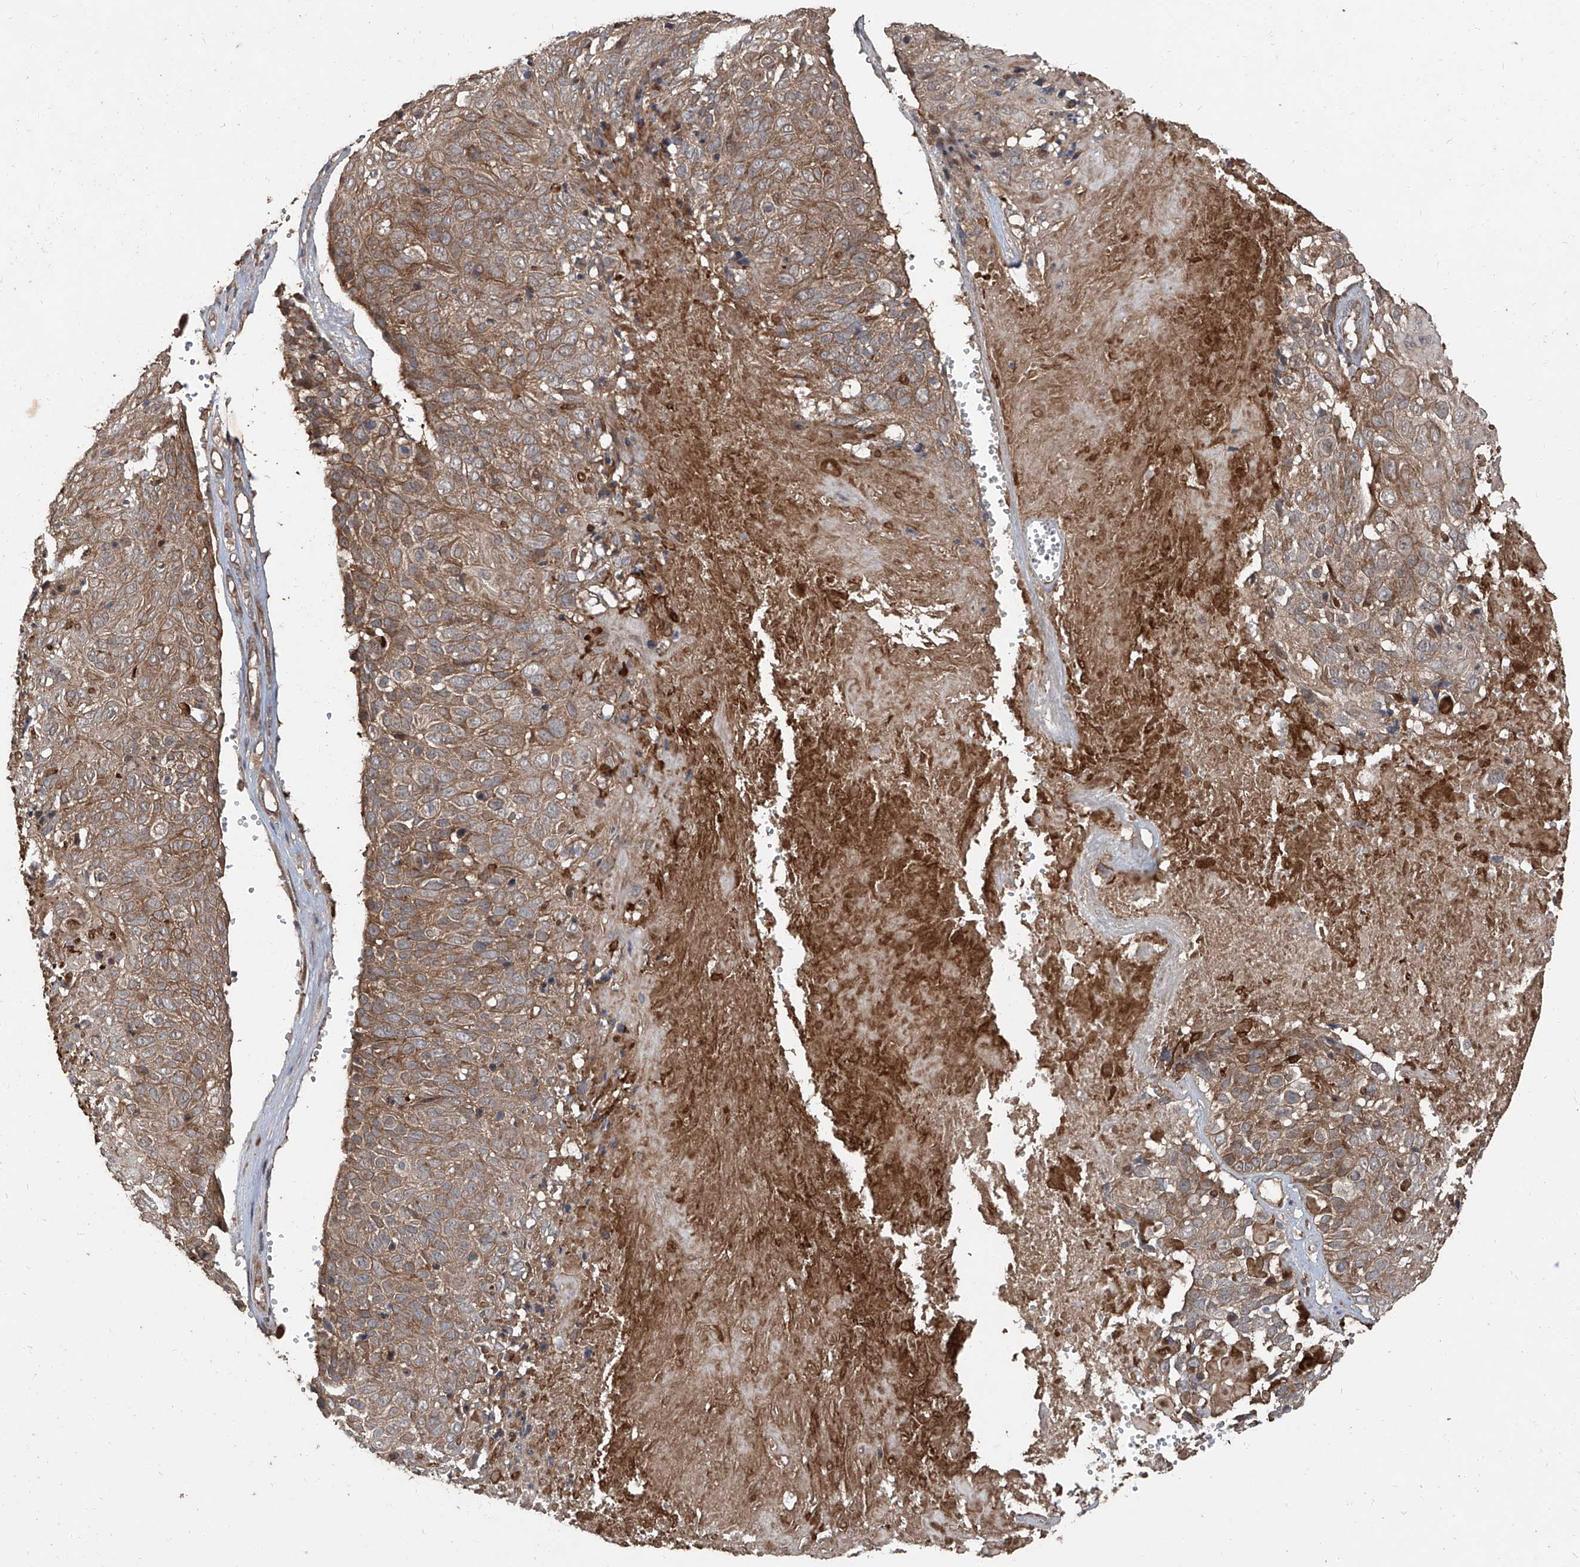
{"staining": {"intensity": "strong", "quantity": ">75%", "location": "cytoplasmic/membranous"}, "tissue": "cervical cancer", "cell_type": "Tumor cells", "image_type": "cancer", "snomed": [{"axis": "morphology", "description": "Squamous cell carcinoma, NOS"}, {"axis": "topography", "description": "Cervix"}], "caption": "An immunohistochemistry photomicrograph of tumor tissue is shown. Protein staining in brown highlights strong cytoplasmic/membranous positivity in cervical cancer within tumor cells.", "gene": "CCN1", "patient": {"sex": "female", "age": 74}}